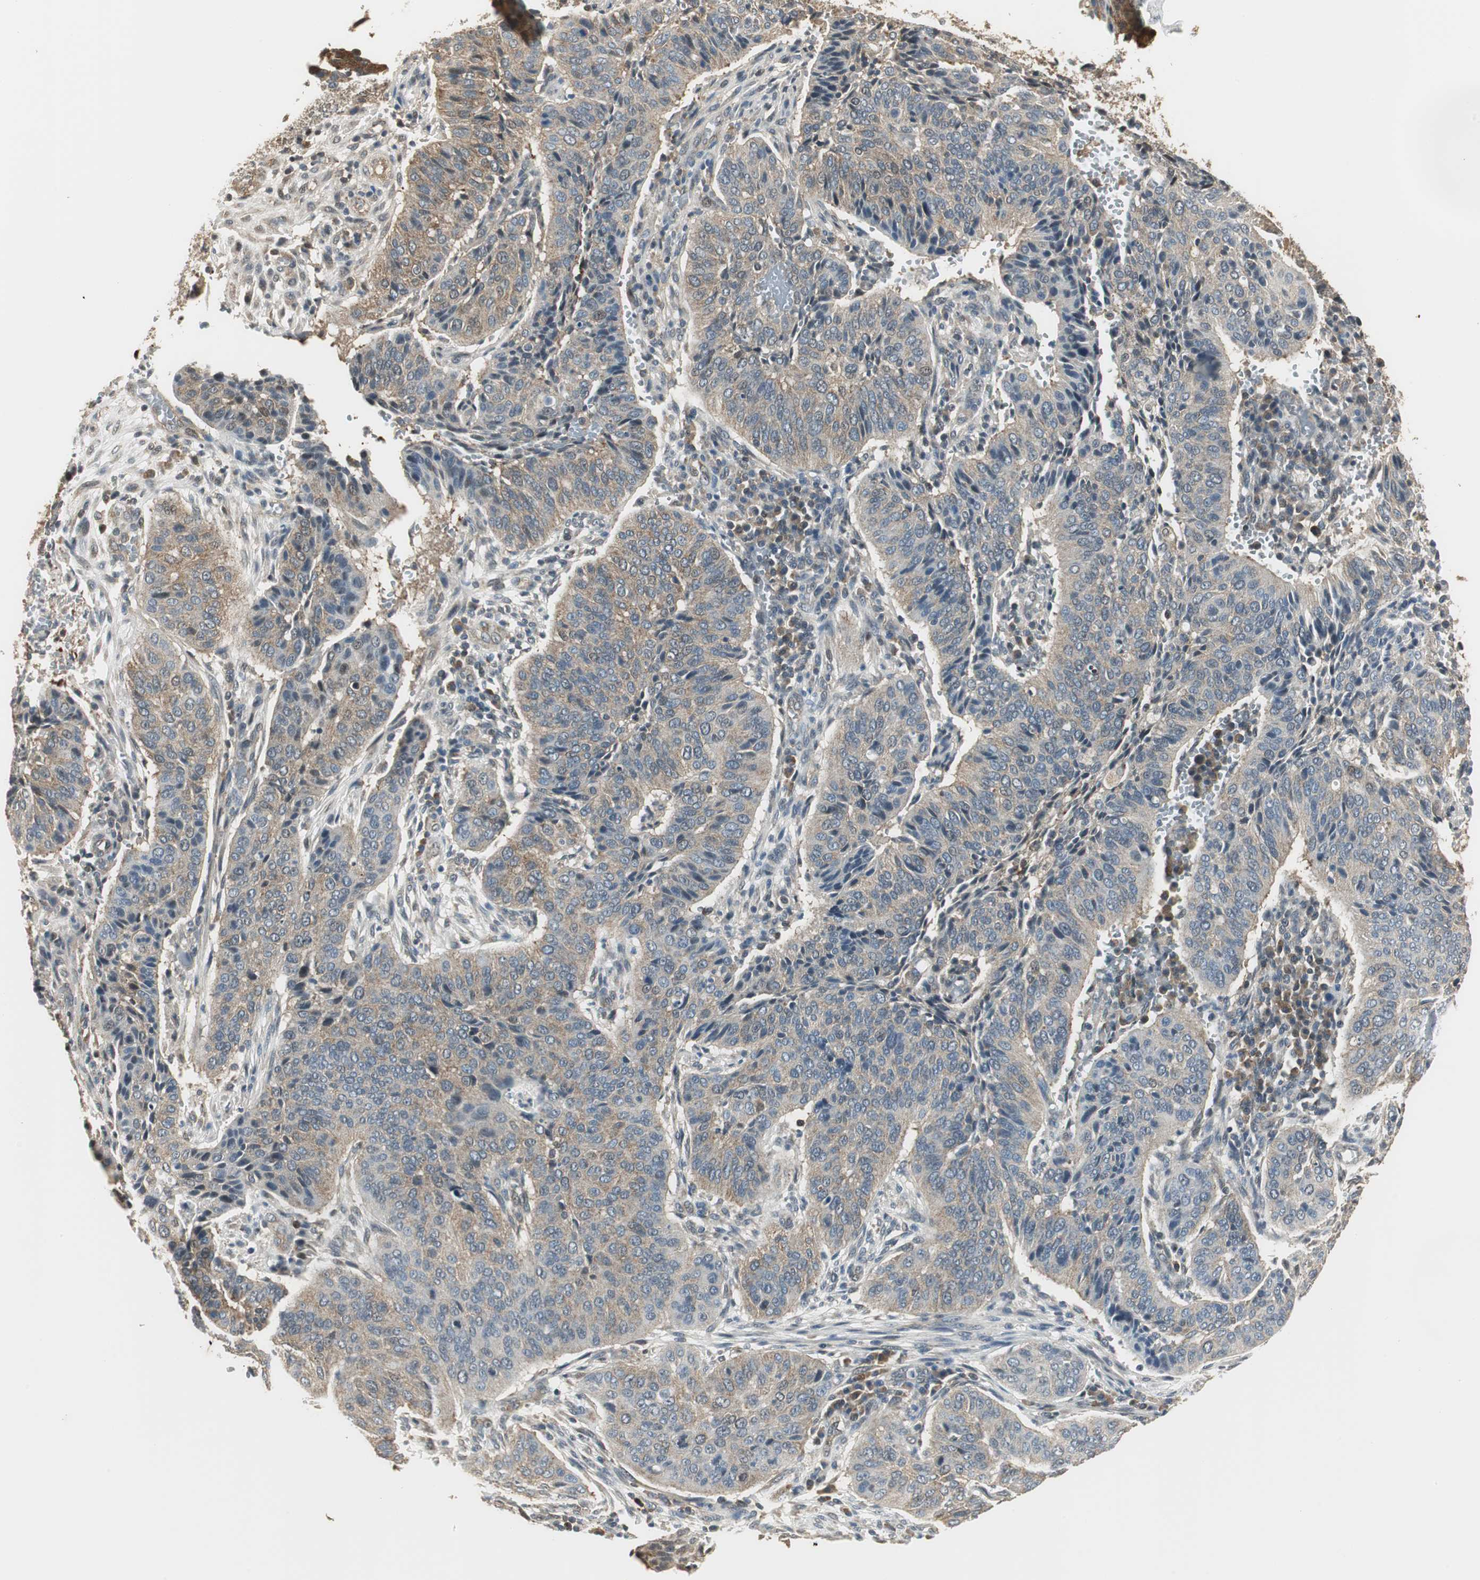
{"staining": {"intensity": "weak", "quantity": ">75%", "location": "cytoplasmic/membranous"}, "tissue": "cervical cancer", "cell_type": "Tumor cells", "image_type": "cancer", "snomed": [{"axis": "morphology", "description": "Squamous cell carcinoma, NOS"}, {"axis": "topography", "description": "Cervix"}], "caption": "Approximately >75% of tumor cells in cervical squamous cell carcinoma show weak cytoplasmic/membranous protein staining as visualized by brown immunohistochemical staining.", "gene": "CCT5", "patient": {"sex": "female", "age": 39}}